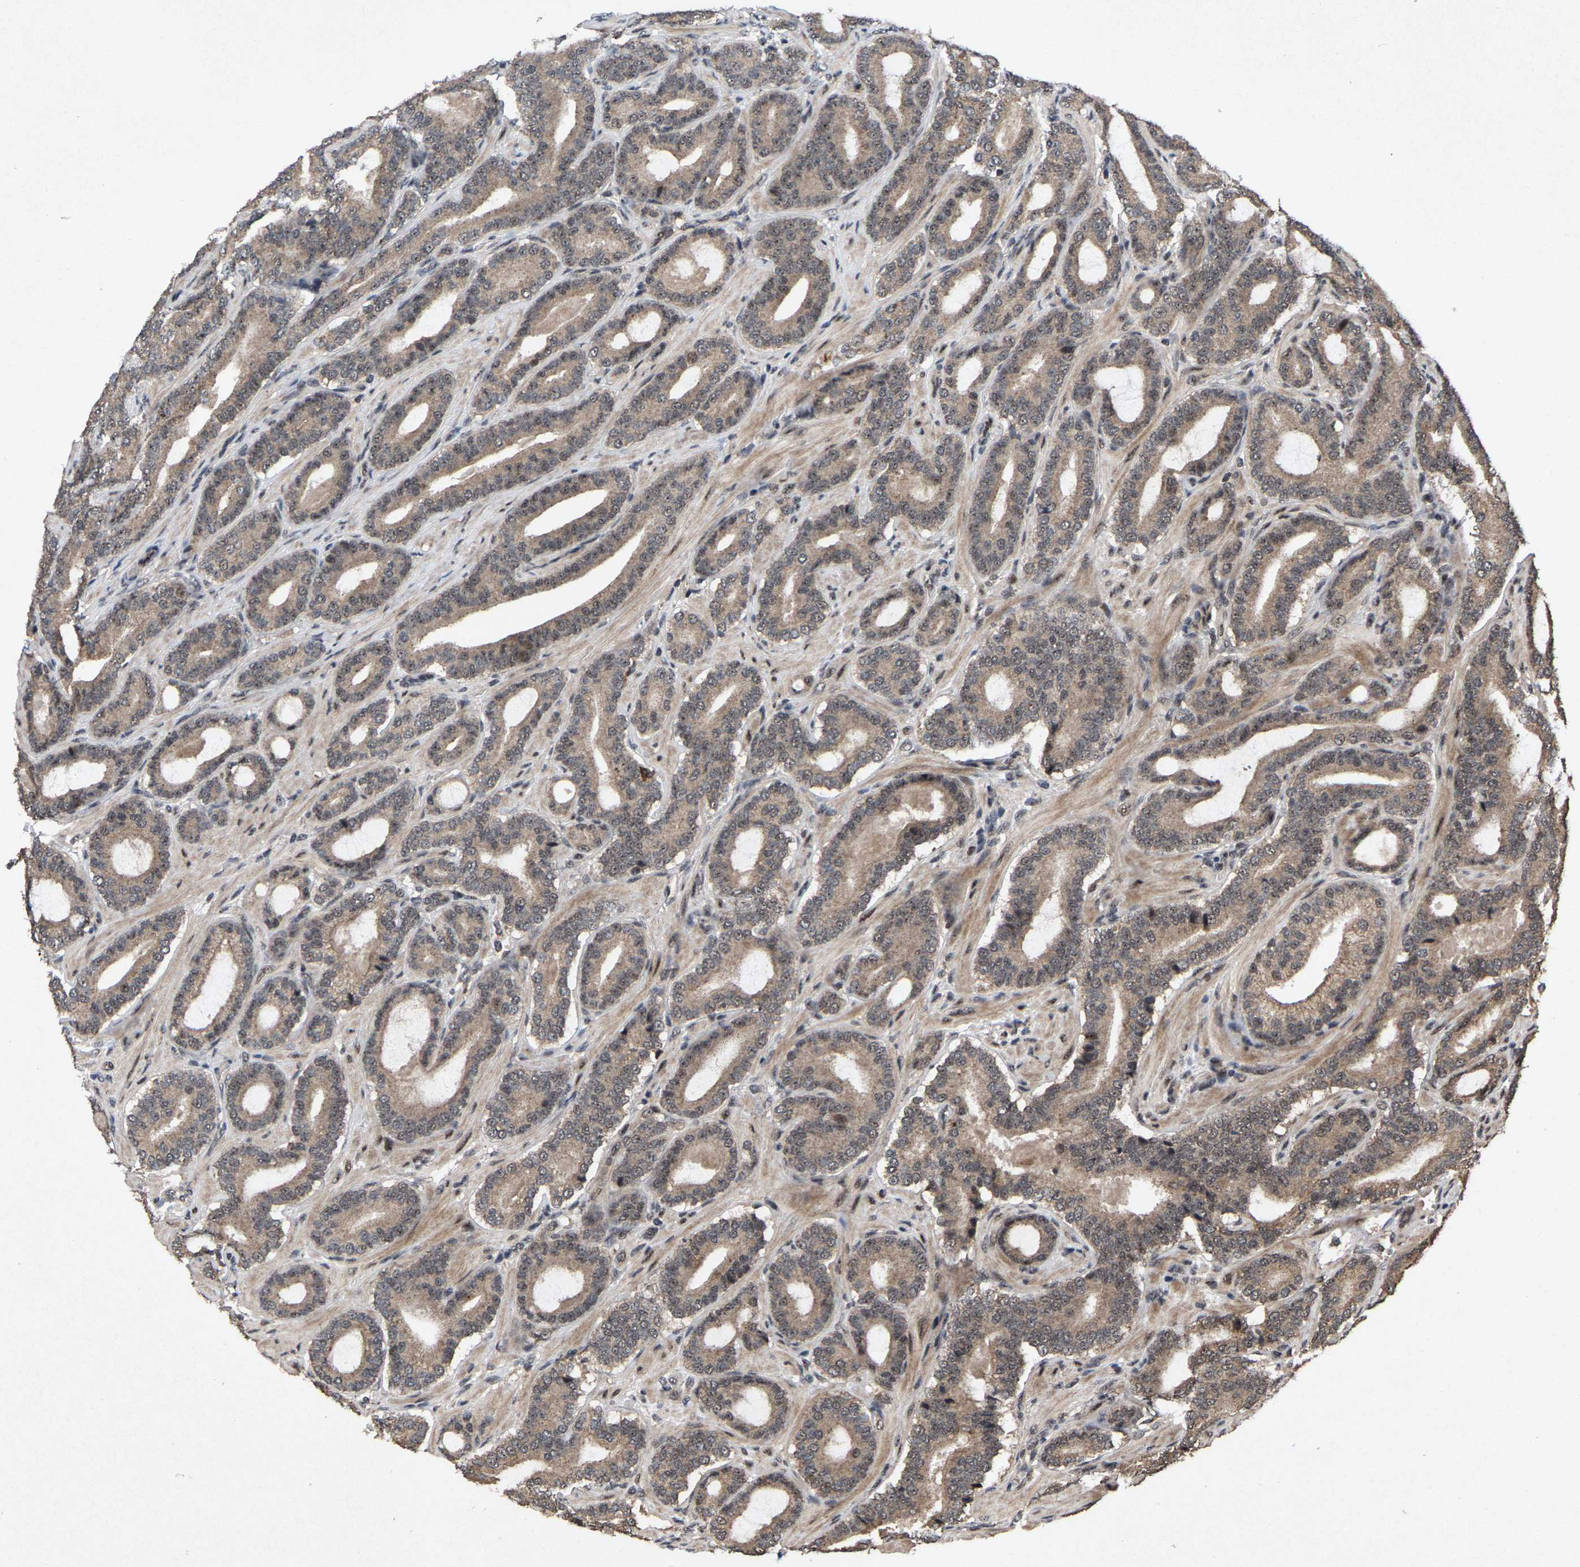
{"staining": {"intensity": "weak", "quantity": ">75%", "location": "cytoplasmic/membranous"}, "tissue": "prostate cancer", "cell_type": "Tumor cells", "image_type": "cancer", "snomed": [{"axis": "morphology", "description": "Adenocarcinoma, High grade"}, {"axis": "topography", "description": "Prostate"}], "caption": "Human high-grade adenocarcinoma (prostate) stained with a brown dye demonstrates weak cytoplasmic/membranous positive expression in approximately >75% of tumor cells.", "gene": "HAUS6", "patient": {"sex": "male", "age": 60}}